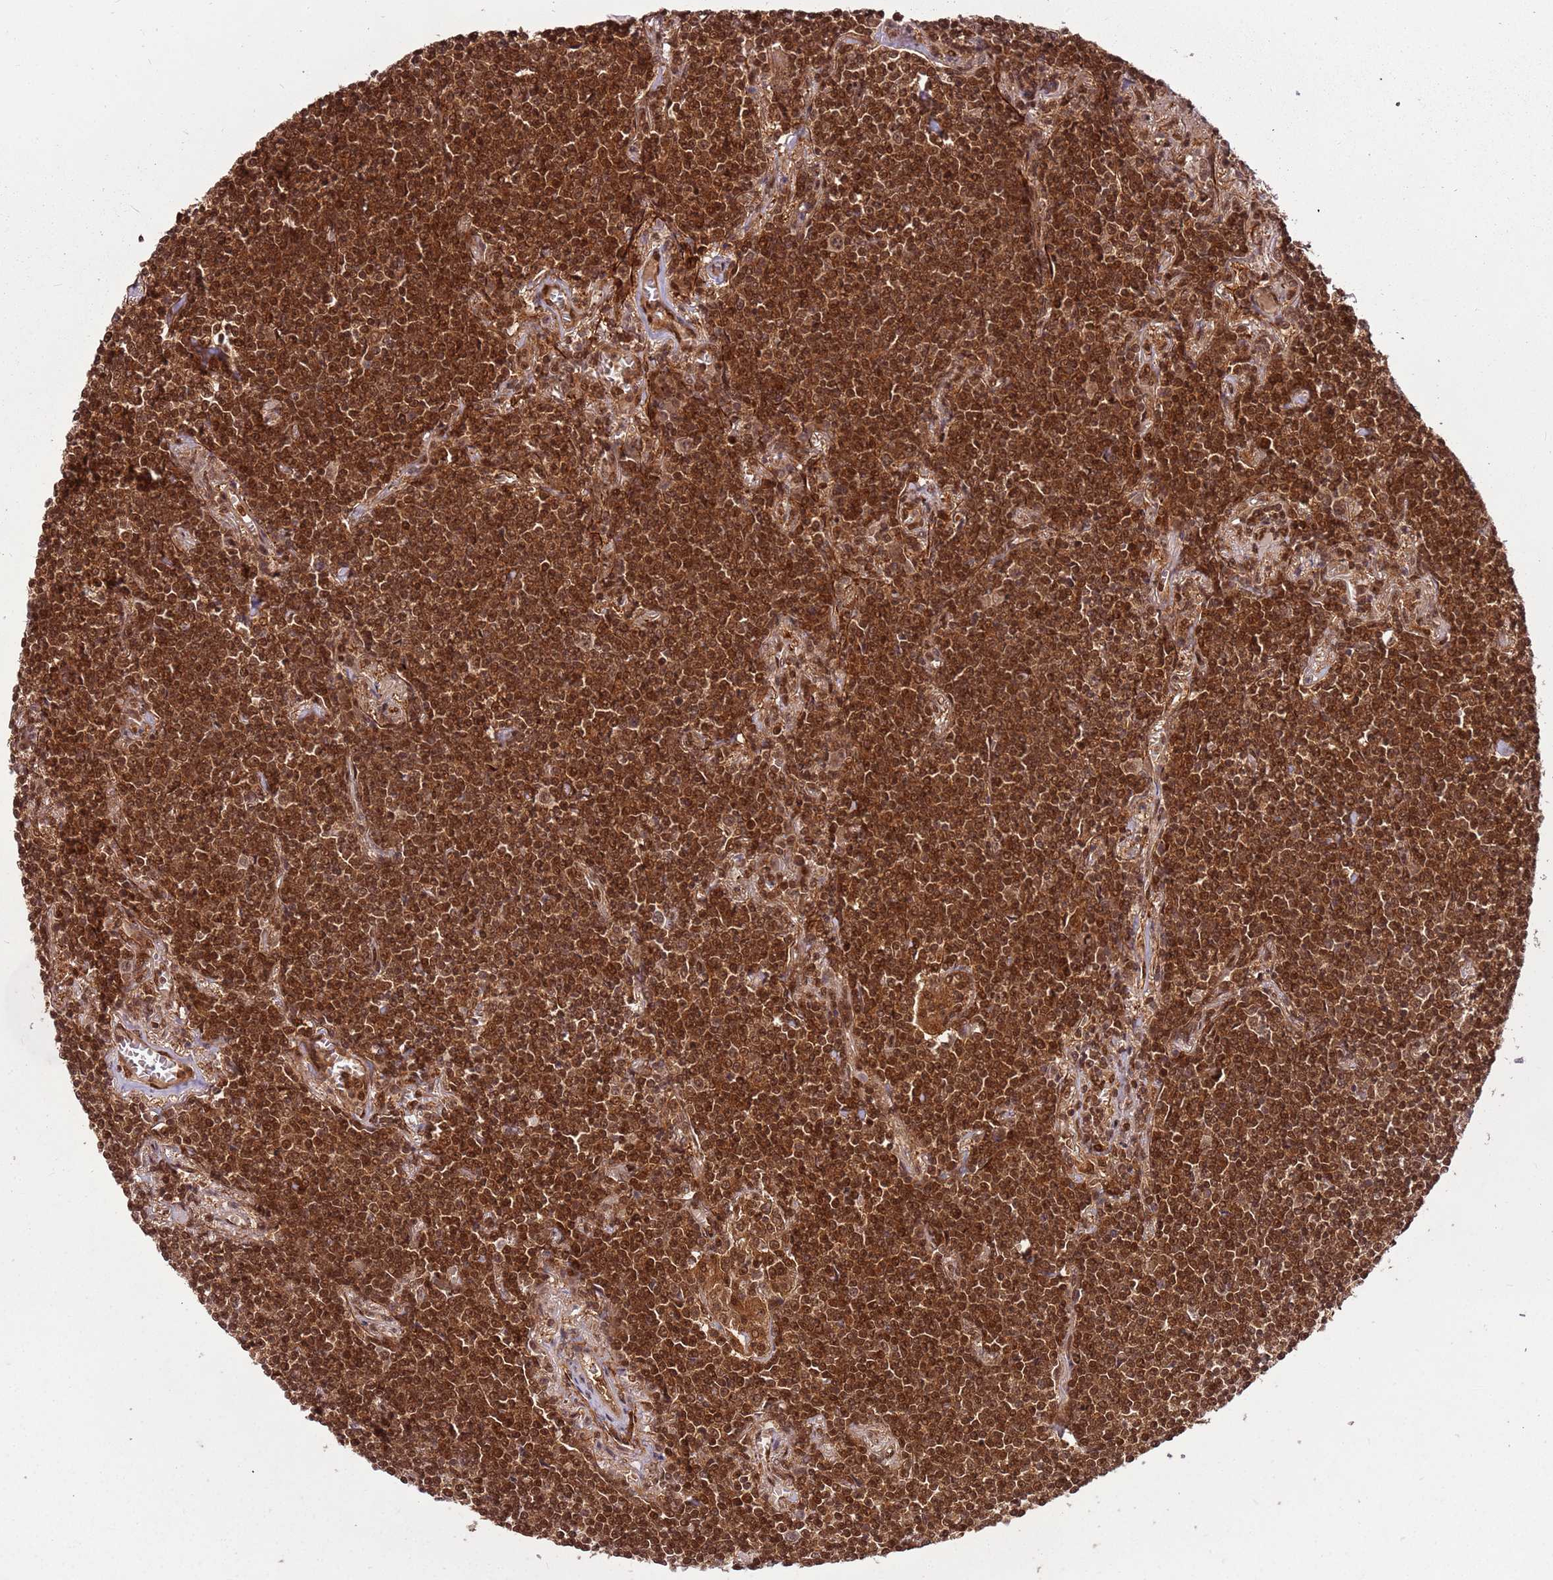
{"staining": {"intensity": "strong", "quantity": ">75%", "location": "cytoplasmic/membranous,nuclear"}, "tissue": "lymphoma", "cell_type": "Tumor cells", "image_type": "cancer", "snomed": [{"axis": "morphology", "description": "Malignant lymphoma, non-Hodgkin's type, Low grade"}, {"axis": "topography", "description": "Lung"}], "caption": "Human malignant lymphoma, non-Hodgkin's type (low-grade) stained with a protein marker displays strong staining in tumor cells.", "gene": "PGLS", "patient": {"sex": "female", "age": 71}}